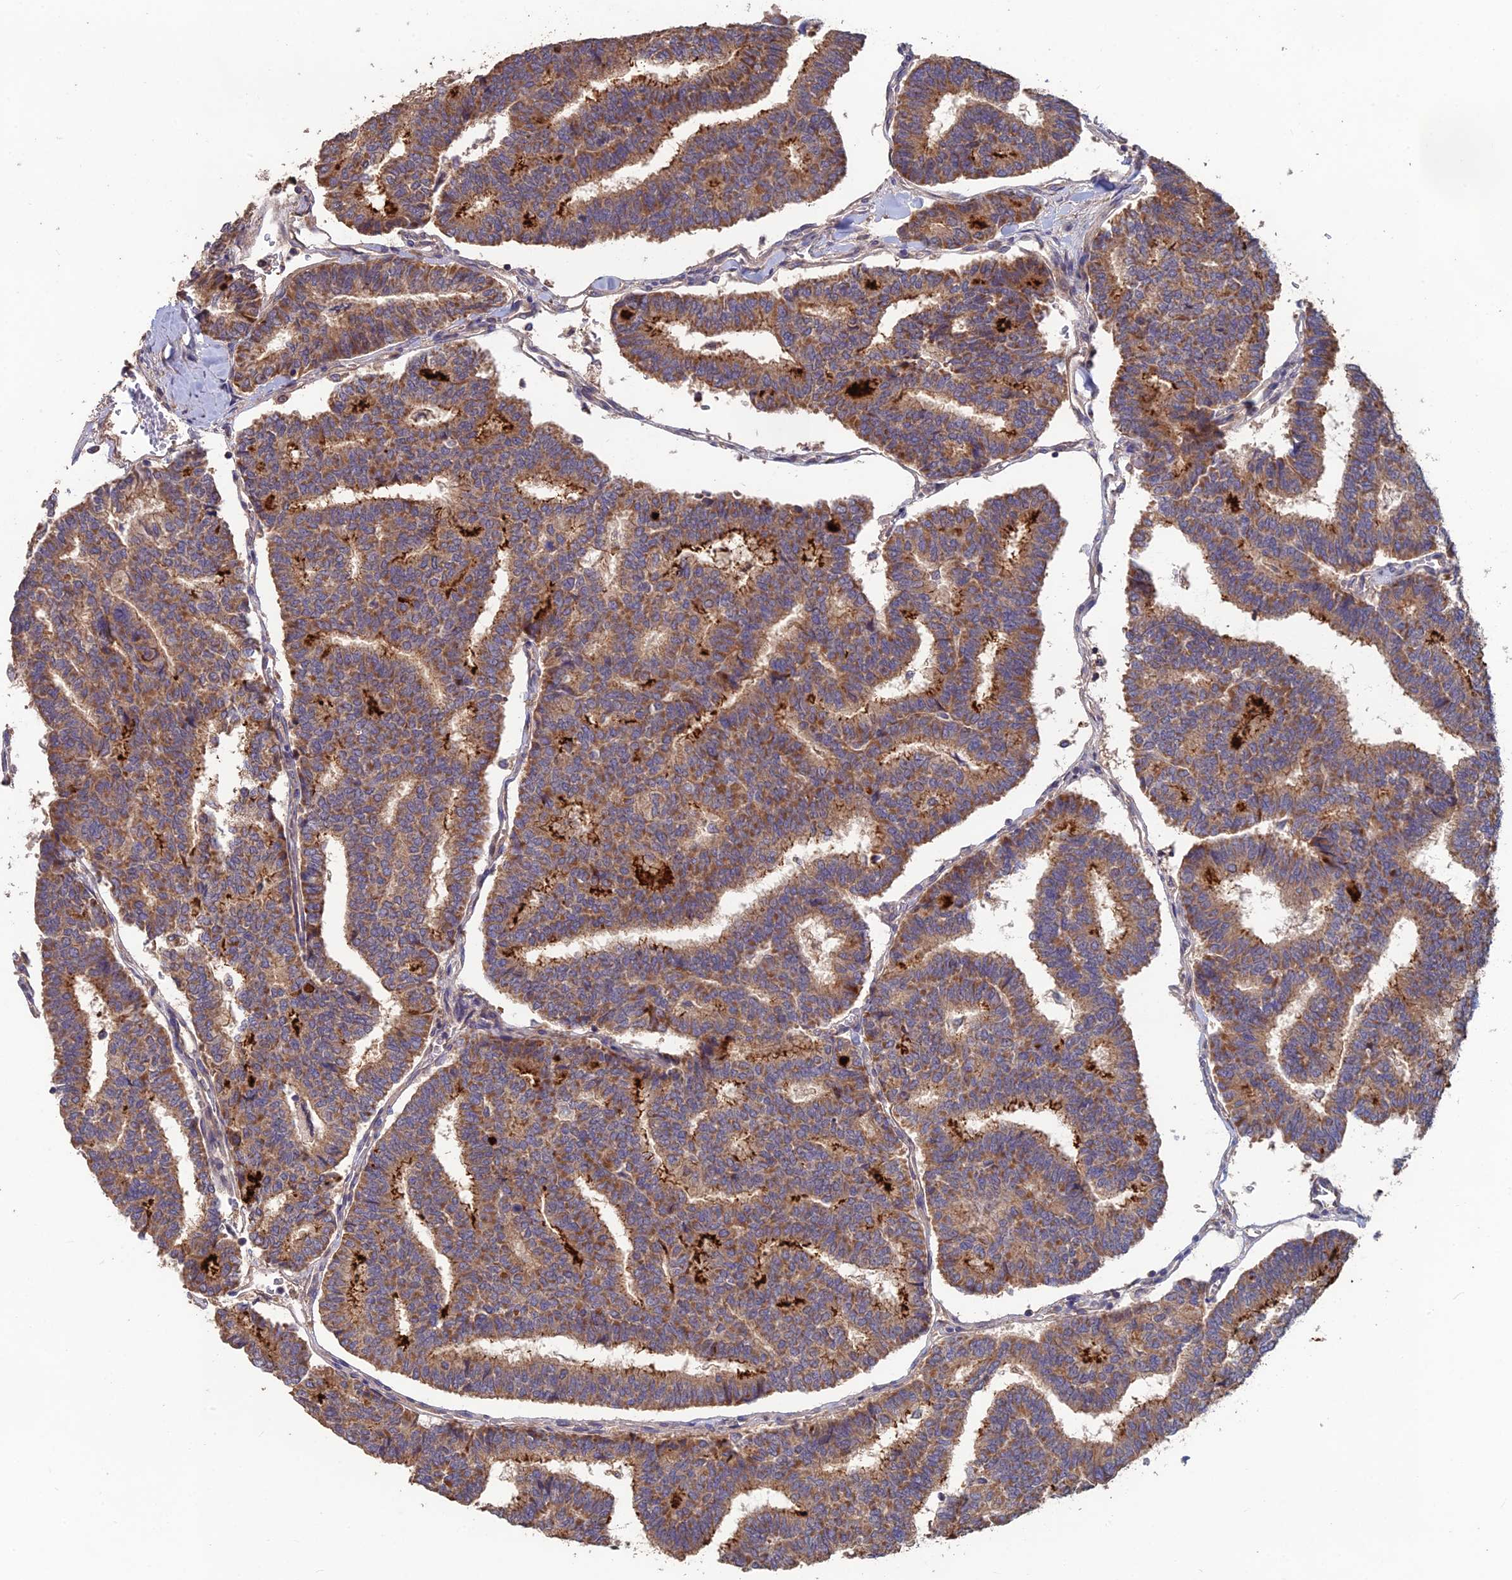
{"staining": {"intensity": "moderate", "quantity": ">75%", "location": "cytoplasmic/membranous"}, "tissue": "thyroid cancer", "cell_type": "Tumor cells", "image_type": "cancer", "snomed": [{"axis": "morphology", "description": "Papillary adenocarcinoma, NOS"}, {"axis": "topography", "description": "Thyroid gland"}], "caption": "Thyroid papillary adenocarcinoma stained with DAB immunohistochemistry (IHC) reveals medium levels of moderate cytoplasmic/membranous staining in about >75% of tumor cells. (Stains: DAB (3,3'-diaminobenzidine) in brown, nuclei in blue, Microscopy: brightfield microscopy at high magnification).", "gene": "SHISA5", "patient": {"sex": "female", "age": 35}}